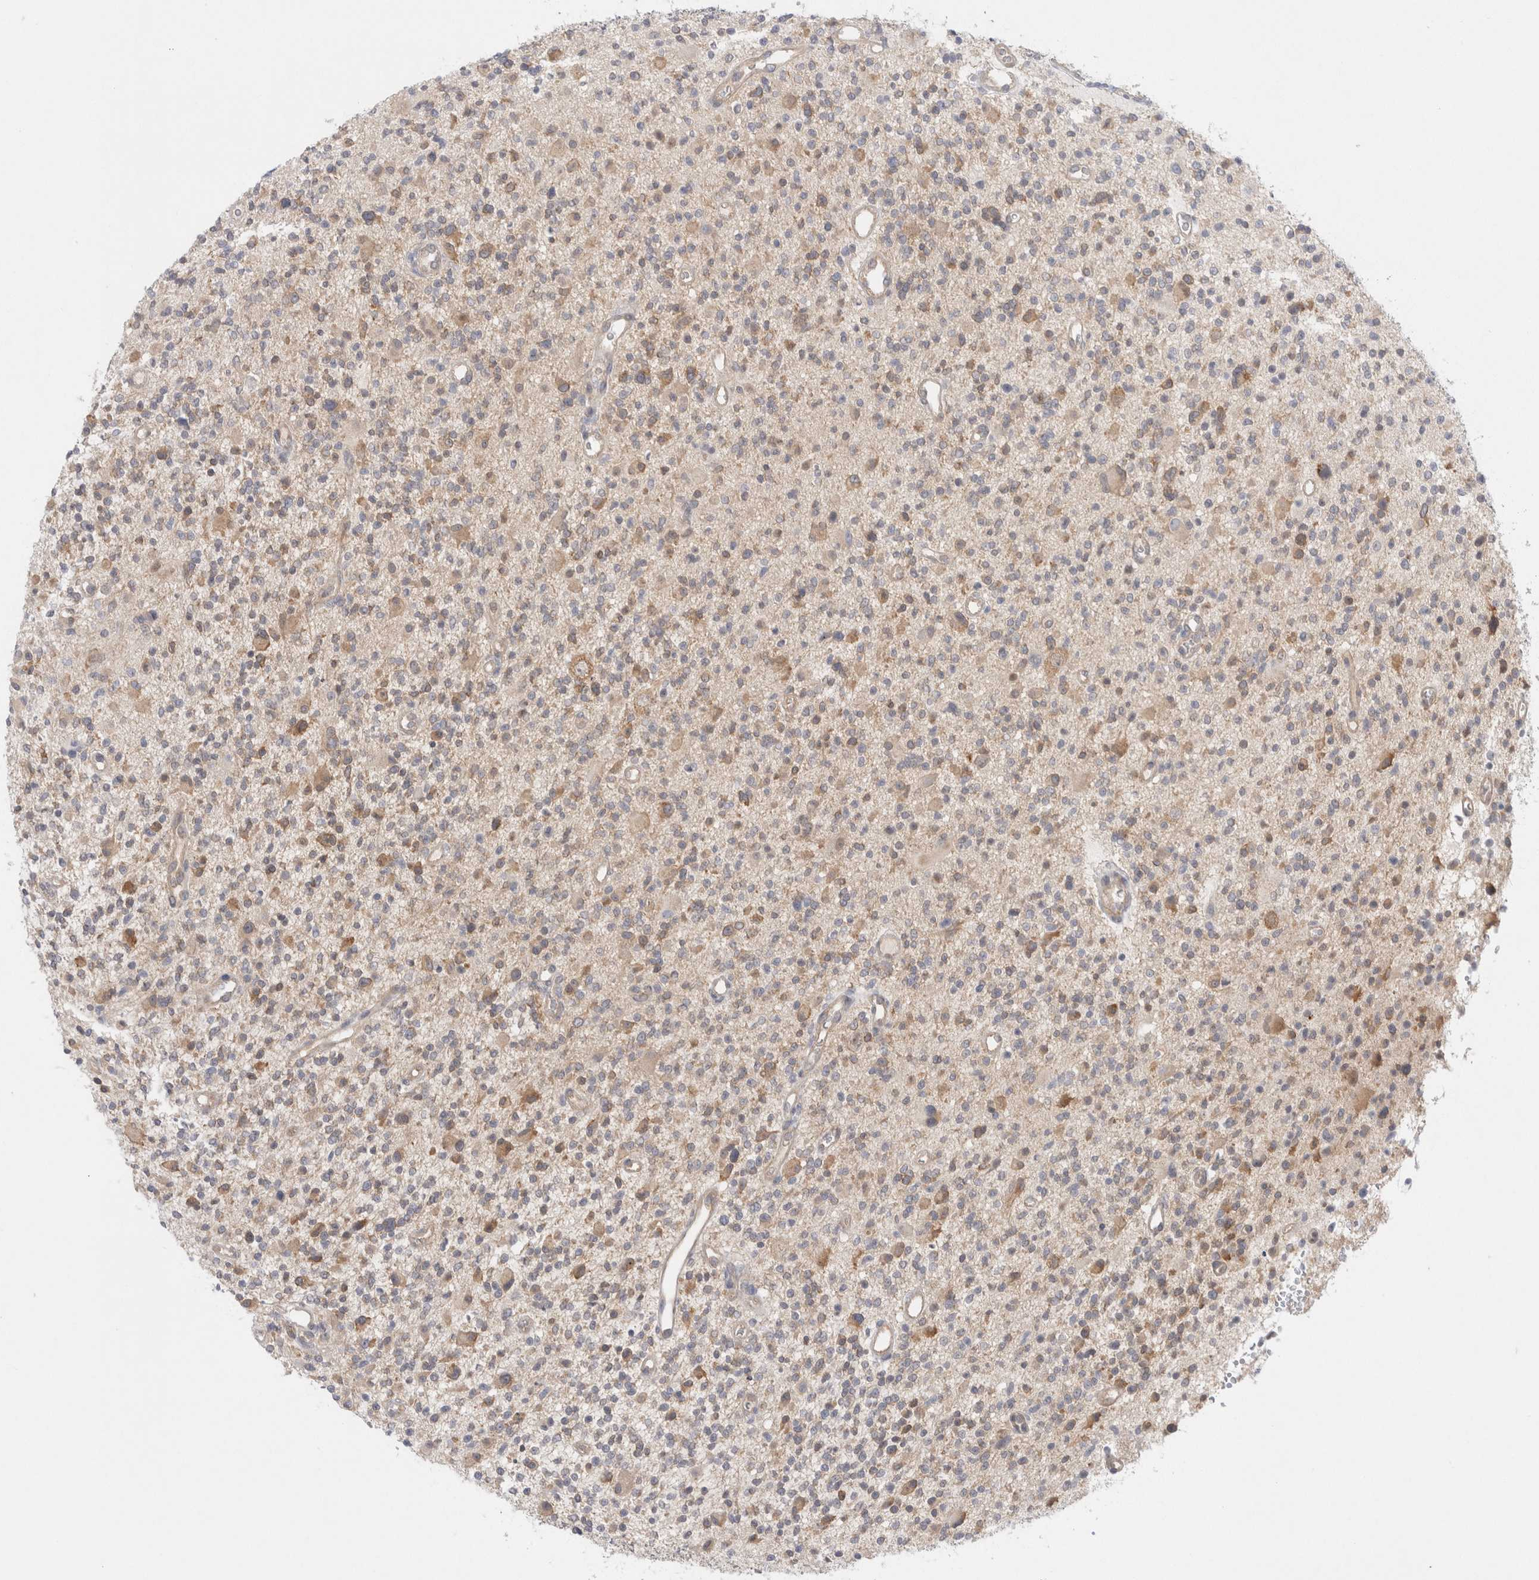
{"staining": {"intensity": "weak", "quantity": ">75%", "location": "cytoplasmic/membranous"}, "tissue": "glioma", "cell_type": "Tumor cells", "image_type": "cancer", "snomed": [{"axis": "morphology", "description": "Glioma, malignant, High grade"}, {"axis": "topography", "description": "Brain"}], "caption": "Immunohistochemistry (IHC) of high-grade glioma (malignant) exhibits low levels of weak cytoplasmic/membranous expression in approximately >75% of tumor cells.", "gene": "WIPF2", "patient": {"sex": "male", "age": 48}}